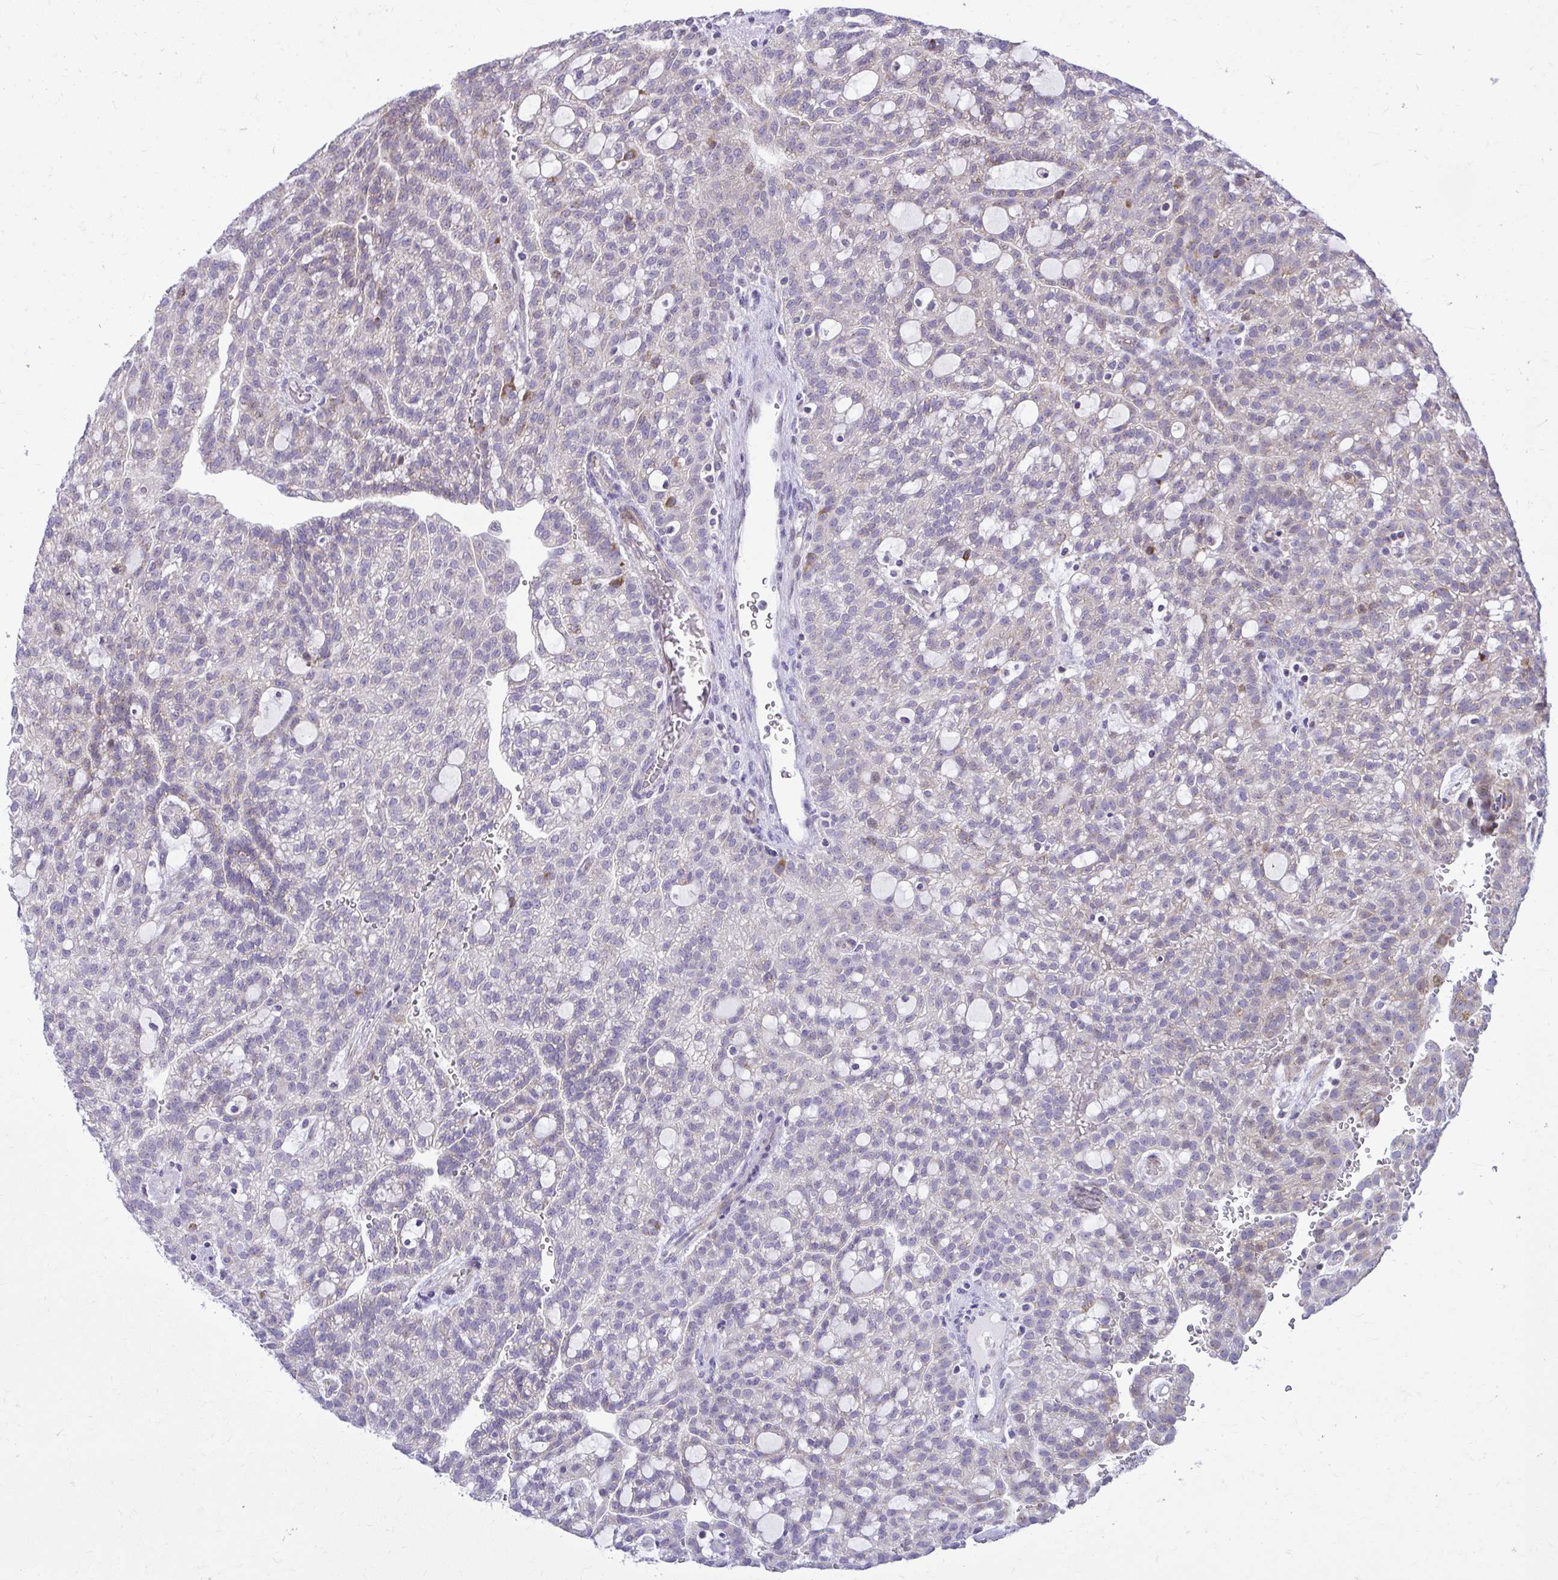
{"staining": {"intensity": "negative", "quantity": "none", "location": "none"}, "tissue": "renal cancer", "cell_type": "Tumor cells", "image_type": "cancer", "snomed": [{"axis": "morphology", "description": "Adenocarcinoma, NOS"}, {"axis": "topography", "description": "Kidney"}], "caption": "IHC image of human adenocarcinoma (renal) stained for a protein (brown), which reveals no positivity in tumor cells.", "gene": "GPRIN3", "patient": {"sex": "male", "age": 63}}